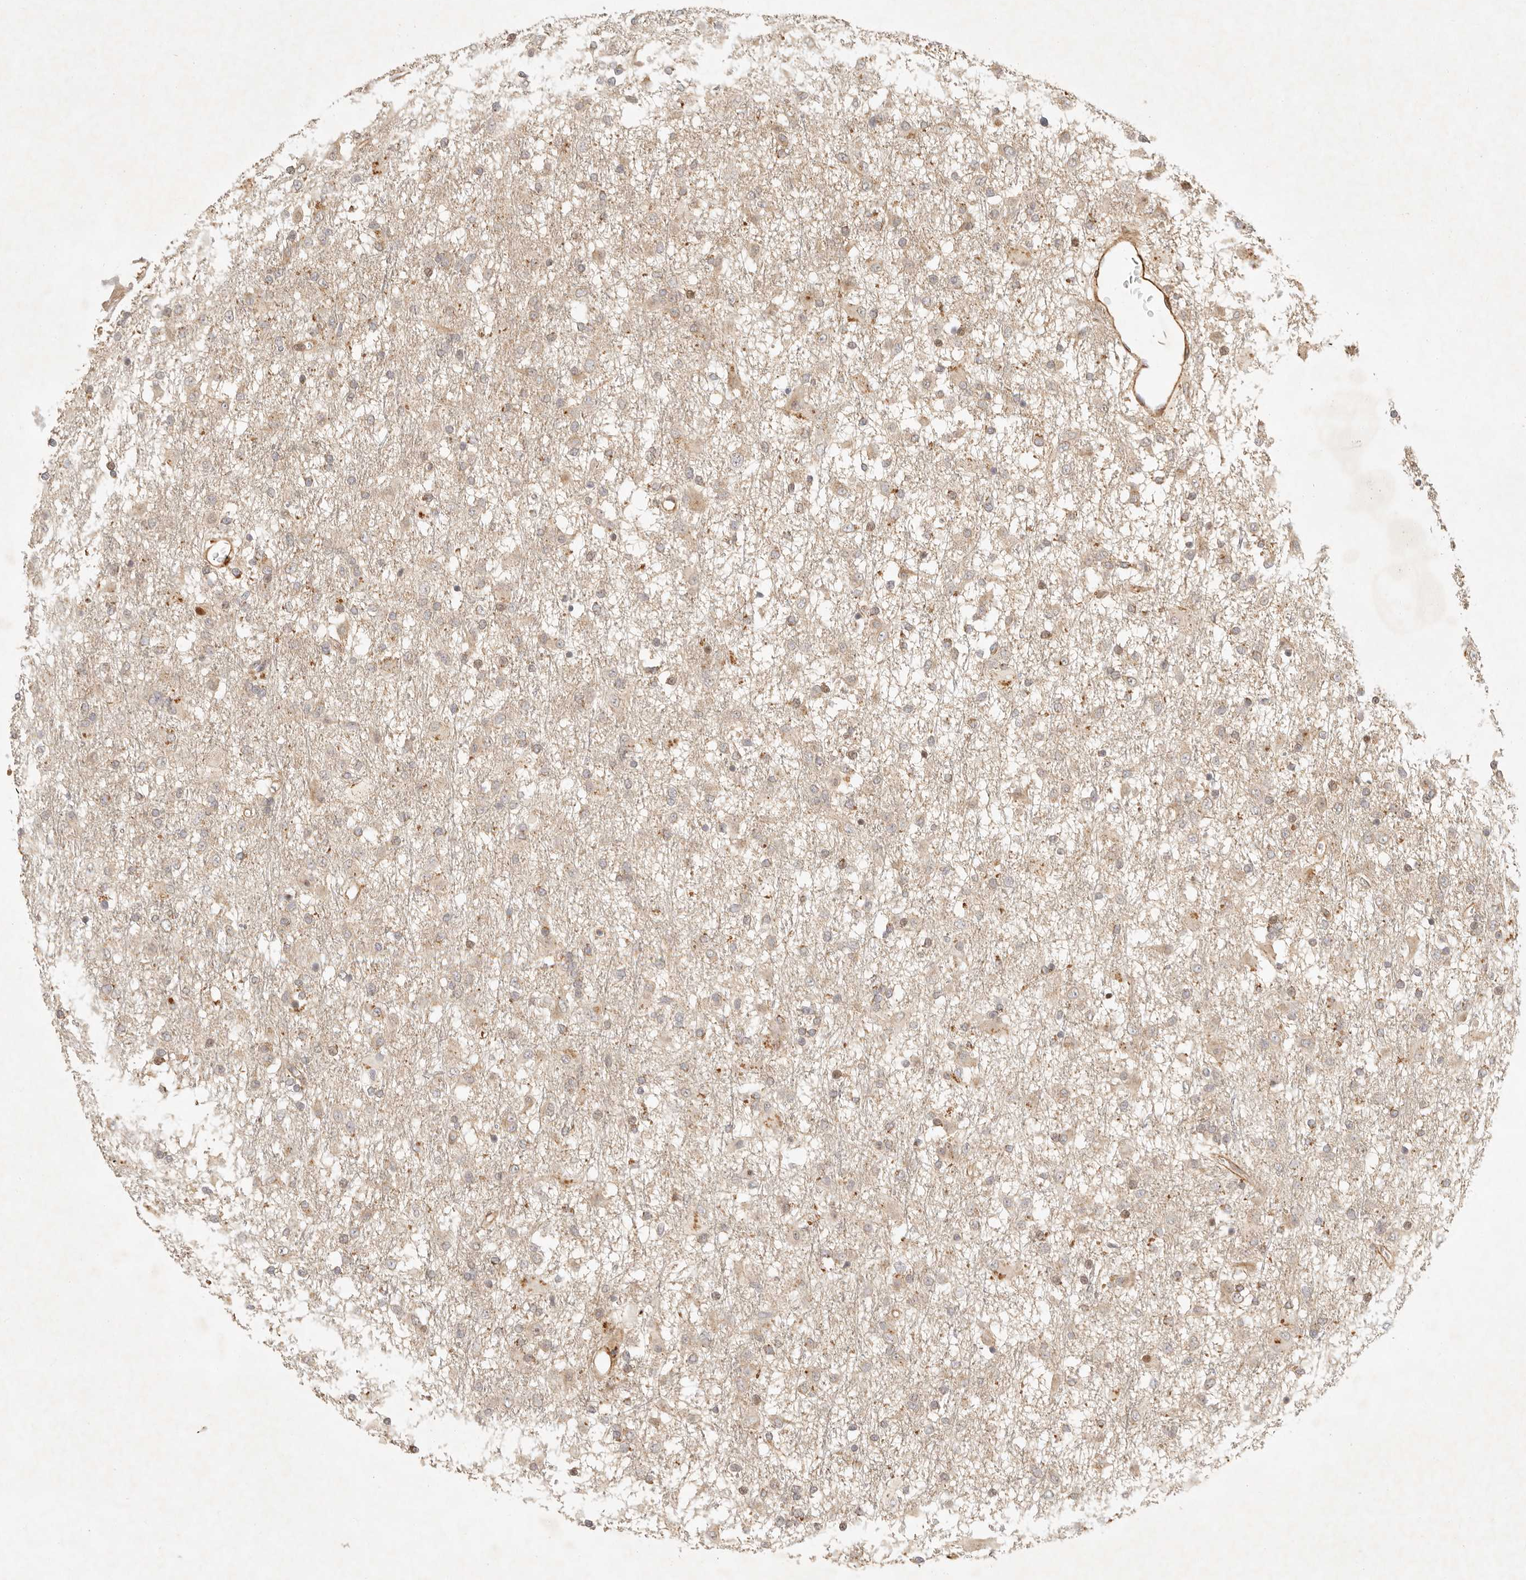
{"staining": {"intensity": "negative", "quantity": "none", "location": "none"}, "tissue": "glioma", "cell_type": "Tumor cells", "image_type": "cancer", "snomed": [{"axis": "morphology", "description": "Glioma, malignant, Low grade"}, {"axis": "topography", "description": "Brain"}], "caption": "Immunohistochemistry (IHC) micrograph of low-grade glioma (malignant) stained for a protein (brown), which demonstrates no expression in tumor cells.", "gene": "KLHL38", "patient": {"sex": "male", "age": 65}}